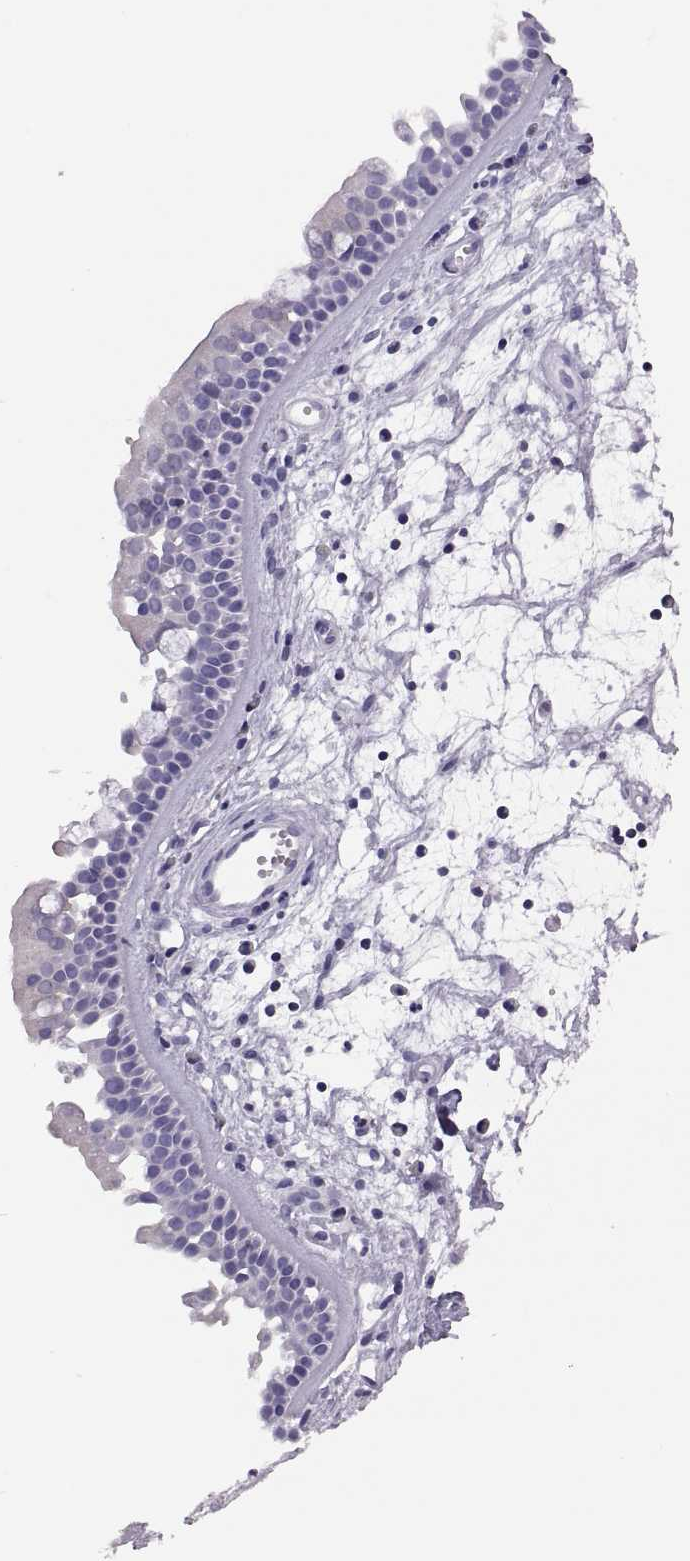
{"staining": {"intensity": "negative", "quantity": "none", "location": "none"}, "tissue": "nasopharynx", "cell_type": "Respiratory epithelial cells", "image_type": "normal", "snomed": [{"axis": "morphology", "description": "Normal tissue, NOS"}, {"axis": "topography", "description": "Nasopharynx"}], "caption": "Nasopharynx stained for a protein using immunohistochemistry displays no positivity respiratory epithelial cells.", "gene": "TTC21A", "patient": {"sex": "female", "age": 68}}